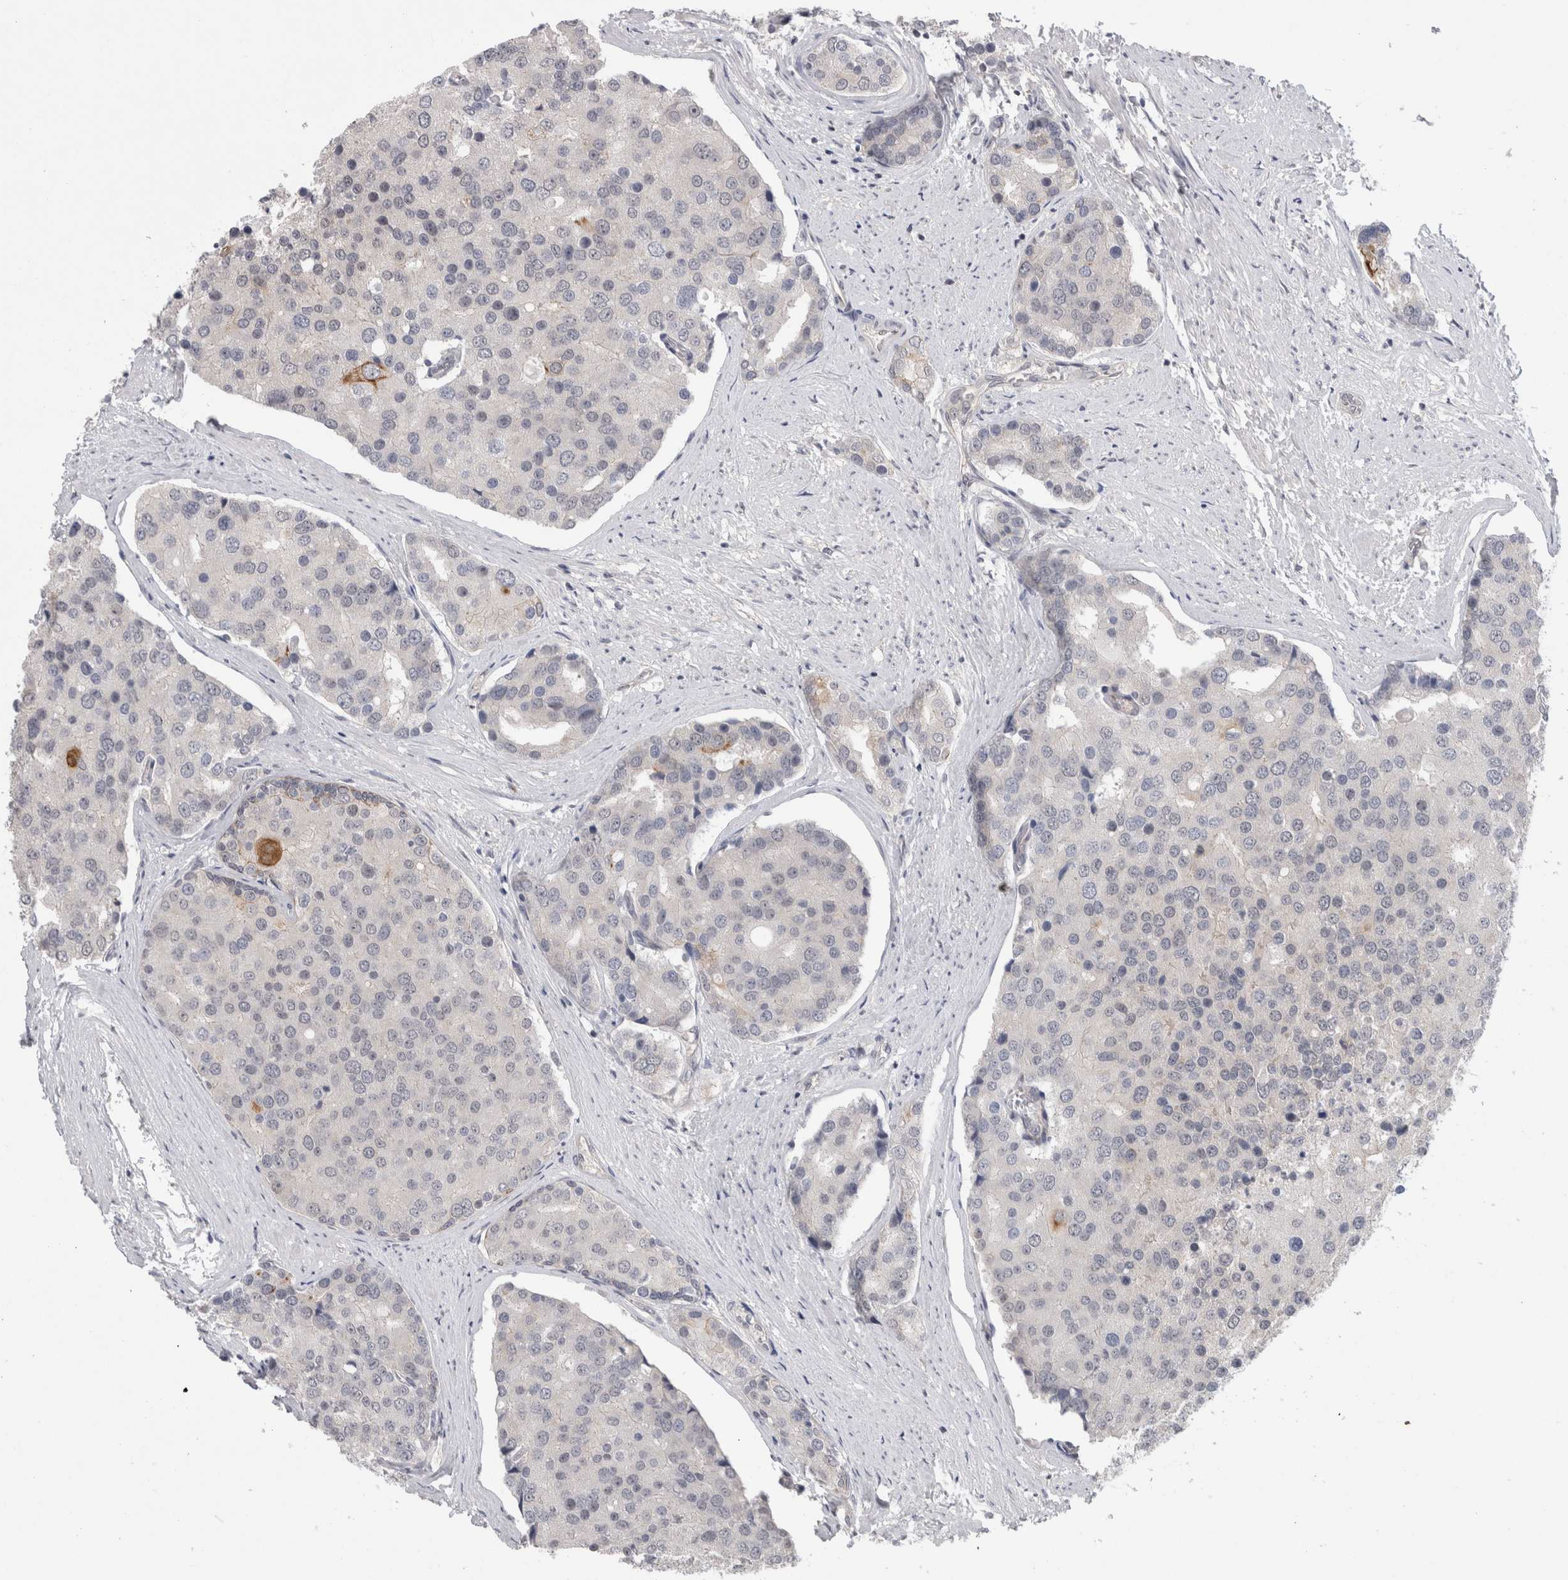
{"staining": {"intensity": "negative", "quantity": "none", "location": "none"}, "tissue": "prostate cancer", "cell_type": "Tumor cells", "image_type": "cancer", "snomed": [{"axis": "morphology", "description": "Adenocarcinoma, High grade"}, {"axis": "topography", "description": "Prostate"}], "caption": "A micrograph of prostate cancer (adenocarcinoma (high-grade)) stained for a protein displays no brown staining in tumor cells.", "gene": "ZNF341", "patient": {"sex": "male", "age": 50}}